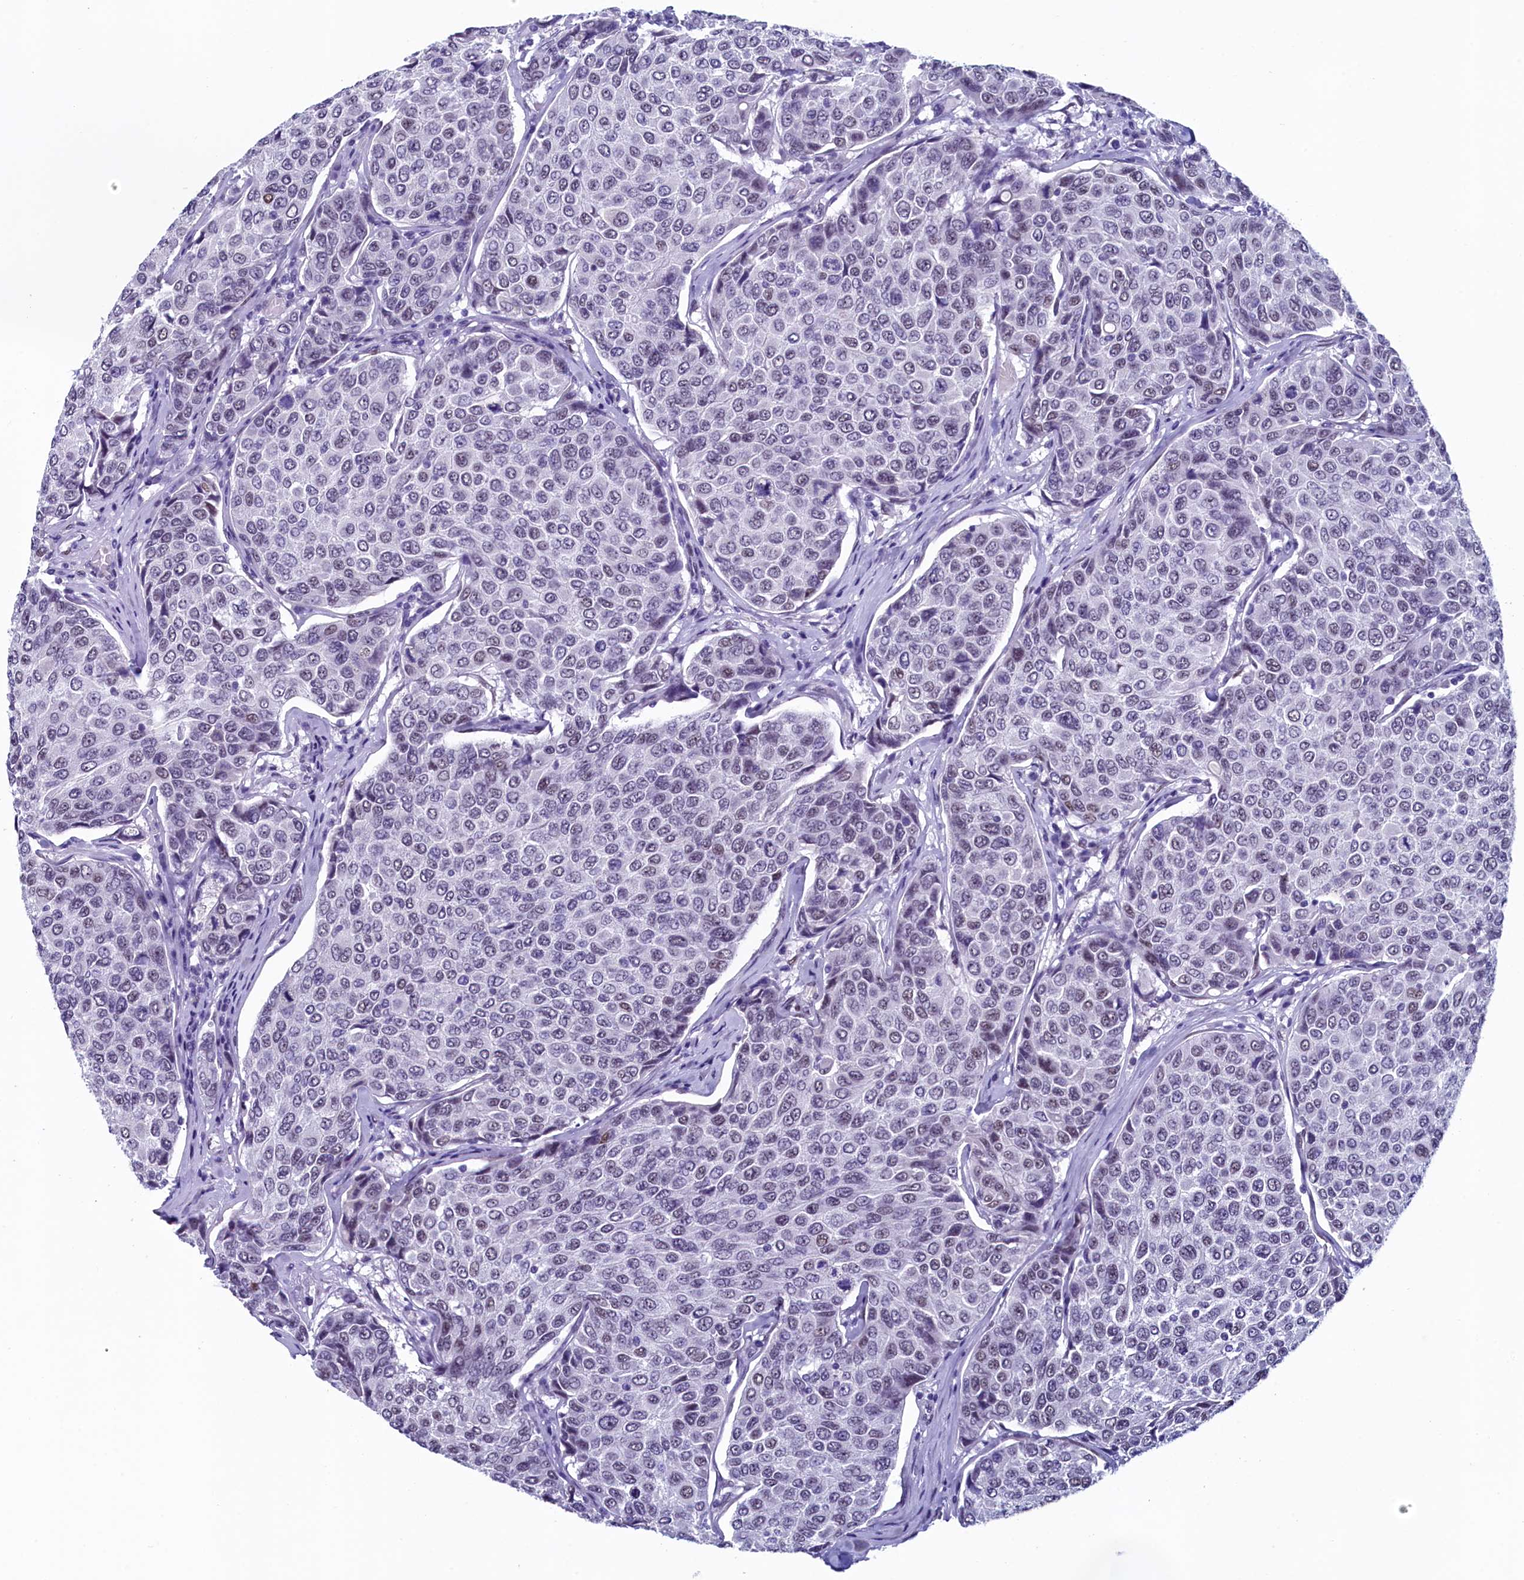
{"staining": {"intensity": "weak", "quantity": "<25%", "location": "nuclear"}, "tissue": "breast cancer", "cell_type": "Tumor cells", "image_type": "cancer", "snomed": [{"axis": "morphology", "description": "Duct carcinoma"}, {"axis": "topography", "description": "Breast"}], "caption": "High power microscopy micrograph of an immunohistochemistry (IHC) micrograph of breast cancer, revealing no significant positivity in tumor cells.", "gene": "SUGP2", "patient": {"sex": "female", "age": 55}}